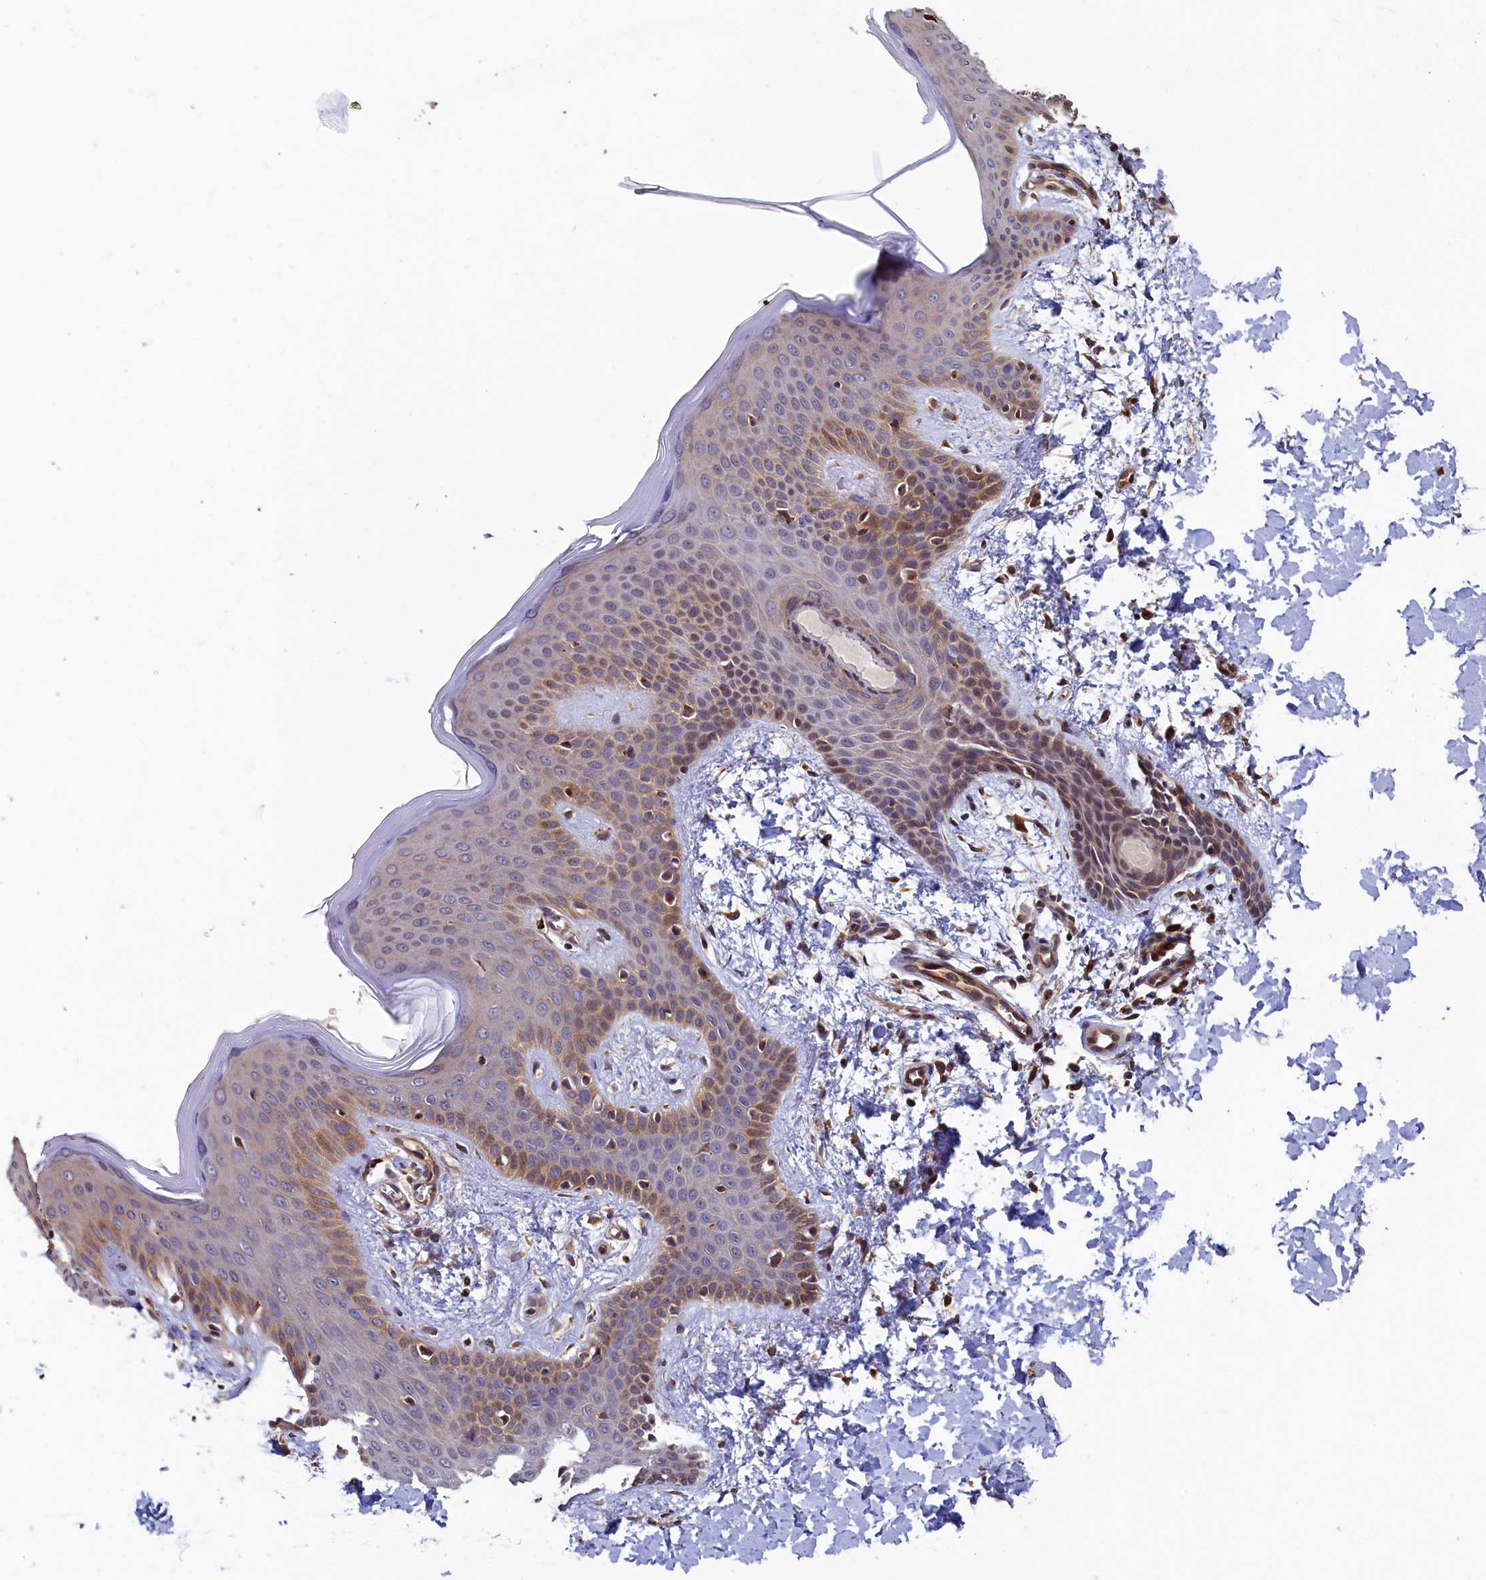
{"staining": {"intensity": "moderate", "quantity": ">75%", "location": "cytoplasmic/membranous"}, "tissue": "skin", "cell_type": "Fibroblasts", "image_type": "normal", "snomed": [{"axis": "morphology", "description": "Normal tissue, NOS"}, {"axis": "topography", "description": "Skin"}], "caption": "An IHC micrograph of benign tissue is shown. Protein staining in brown highlights moderate cytoplasmic/membranous positivity in skin within fibroblasts.", "gene": "TMEM181", "patient": {"sex": "male", "age": 36}}